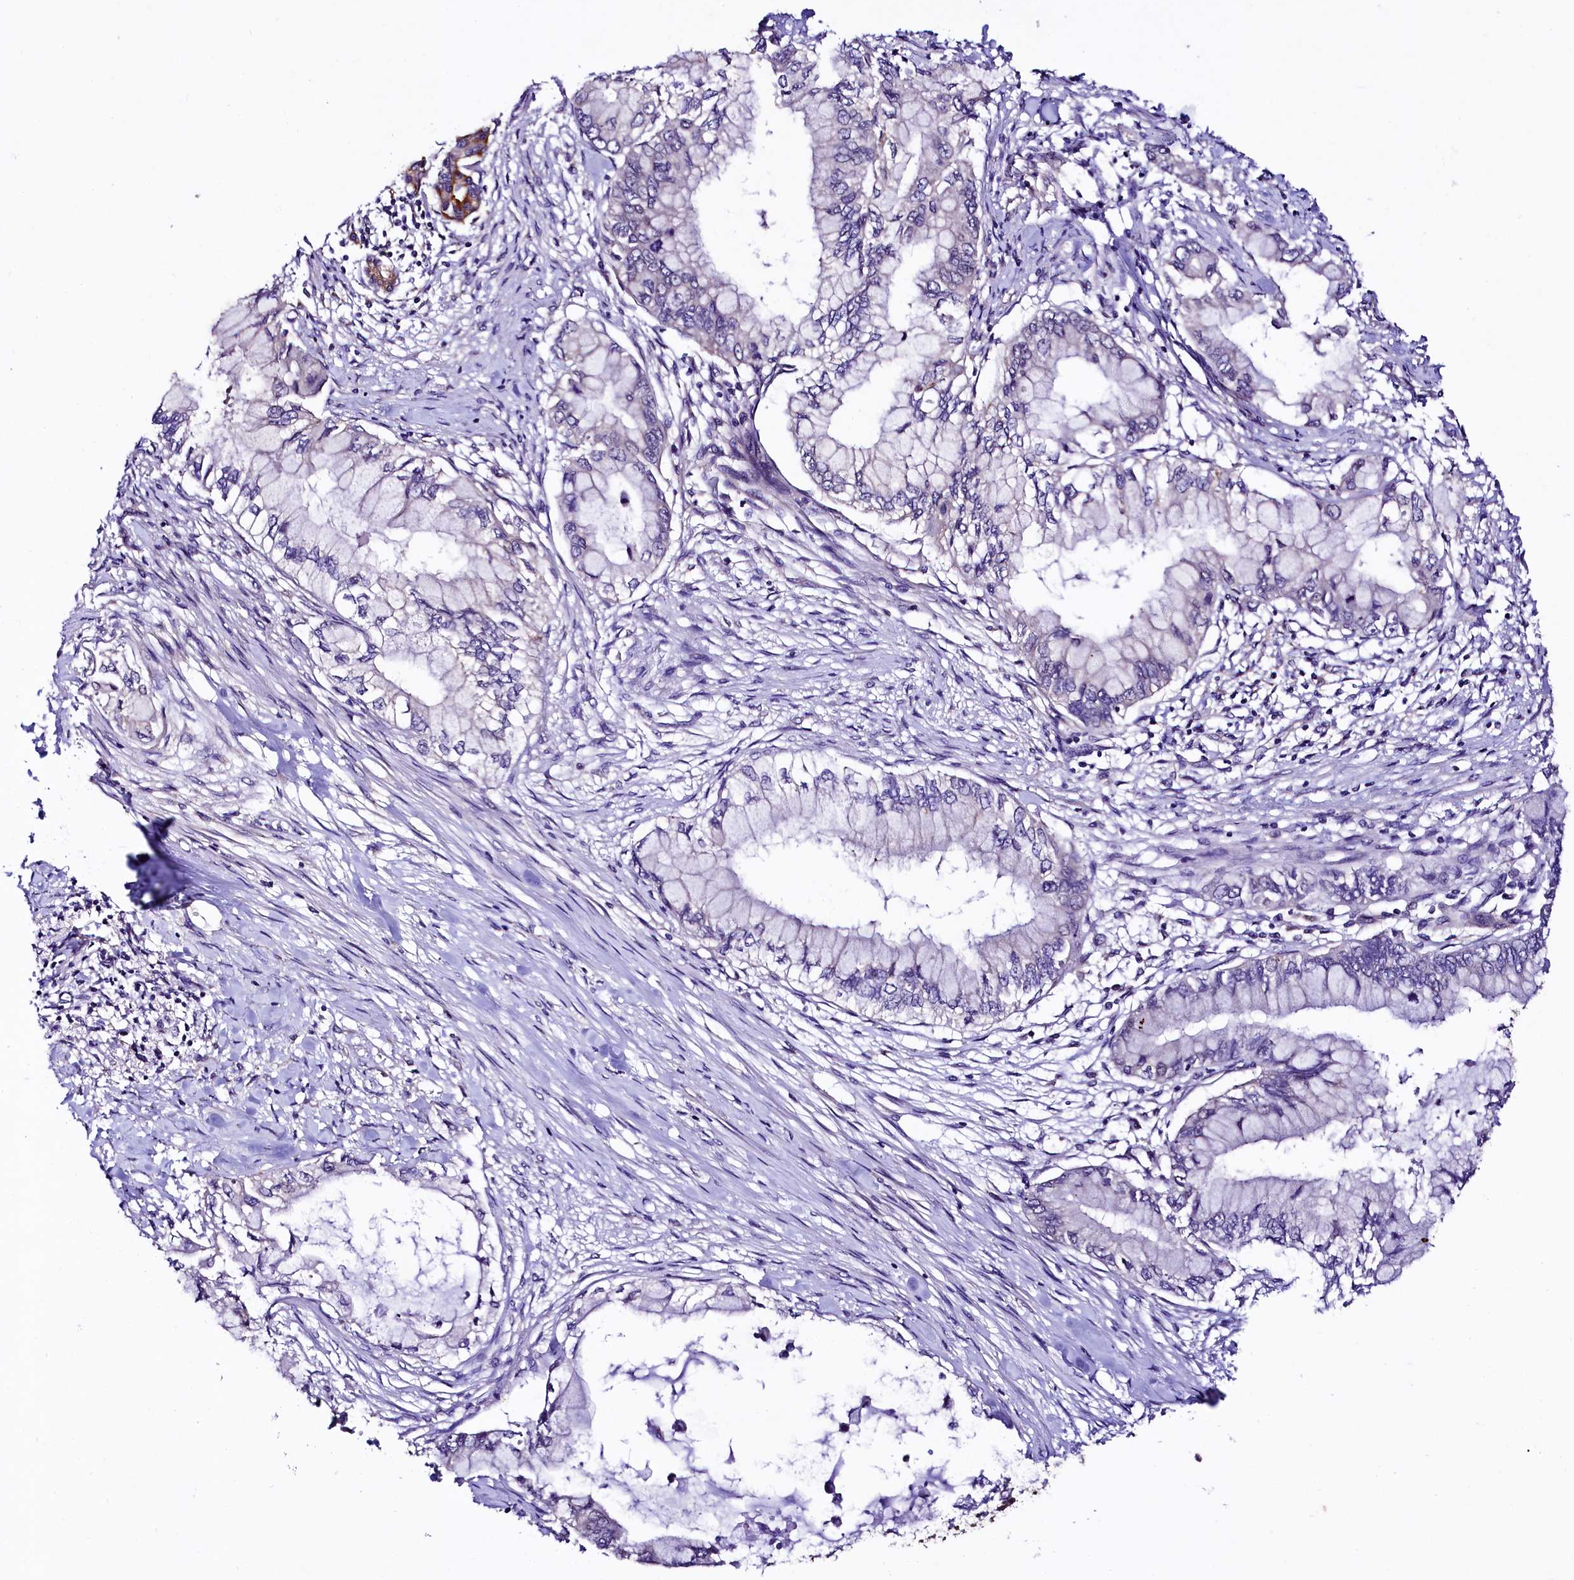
{"staining": {"intensity": "negative", "quantity": "none", "location": "none"}, "tissue": "pancreatic cancer", "cell_type": "Tumor cells", "image_type": "cancer", "snomed": [{"axis": "morphology", "description": "Adenocarcinoma, NOS"}, {"axis": "topography", "description": "Pancreas"}], "caption": "Protein analysis of pancreatic cancer (adenocarcinoma) reveals no significant staining in tumor cells.", "gene": "VPS35", "patient": {"sex": "male", "age": 48}}